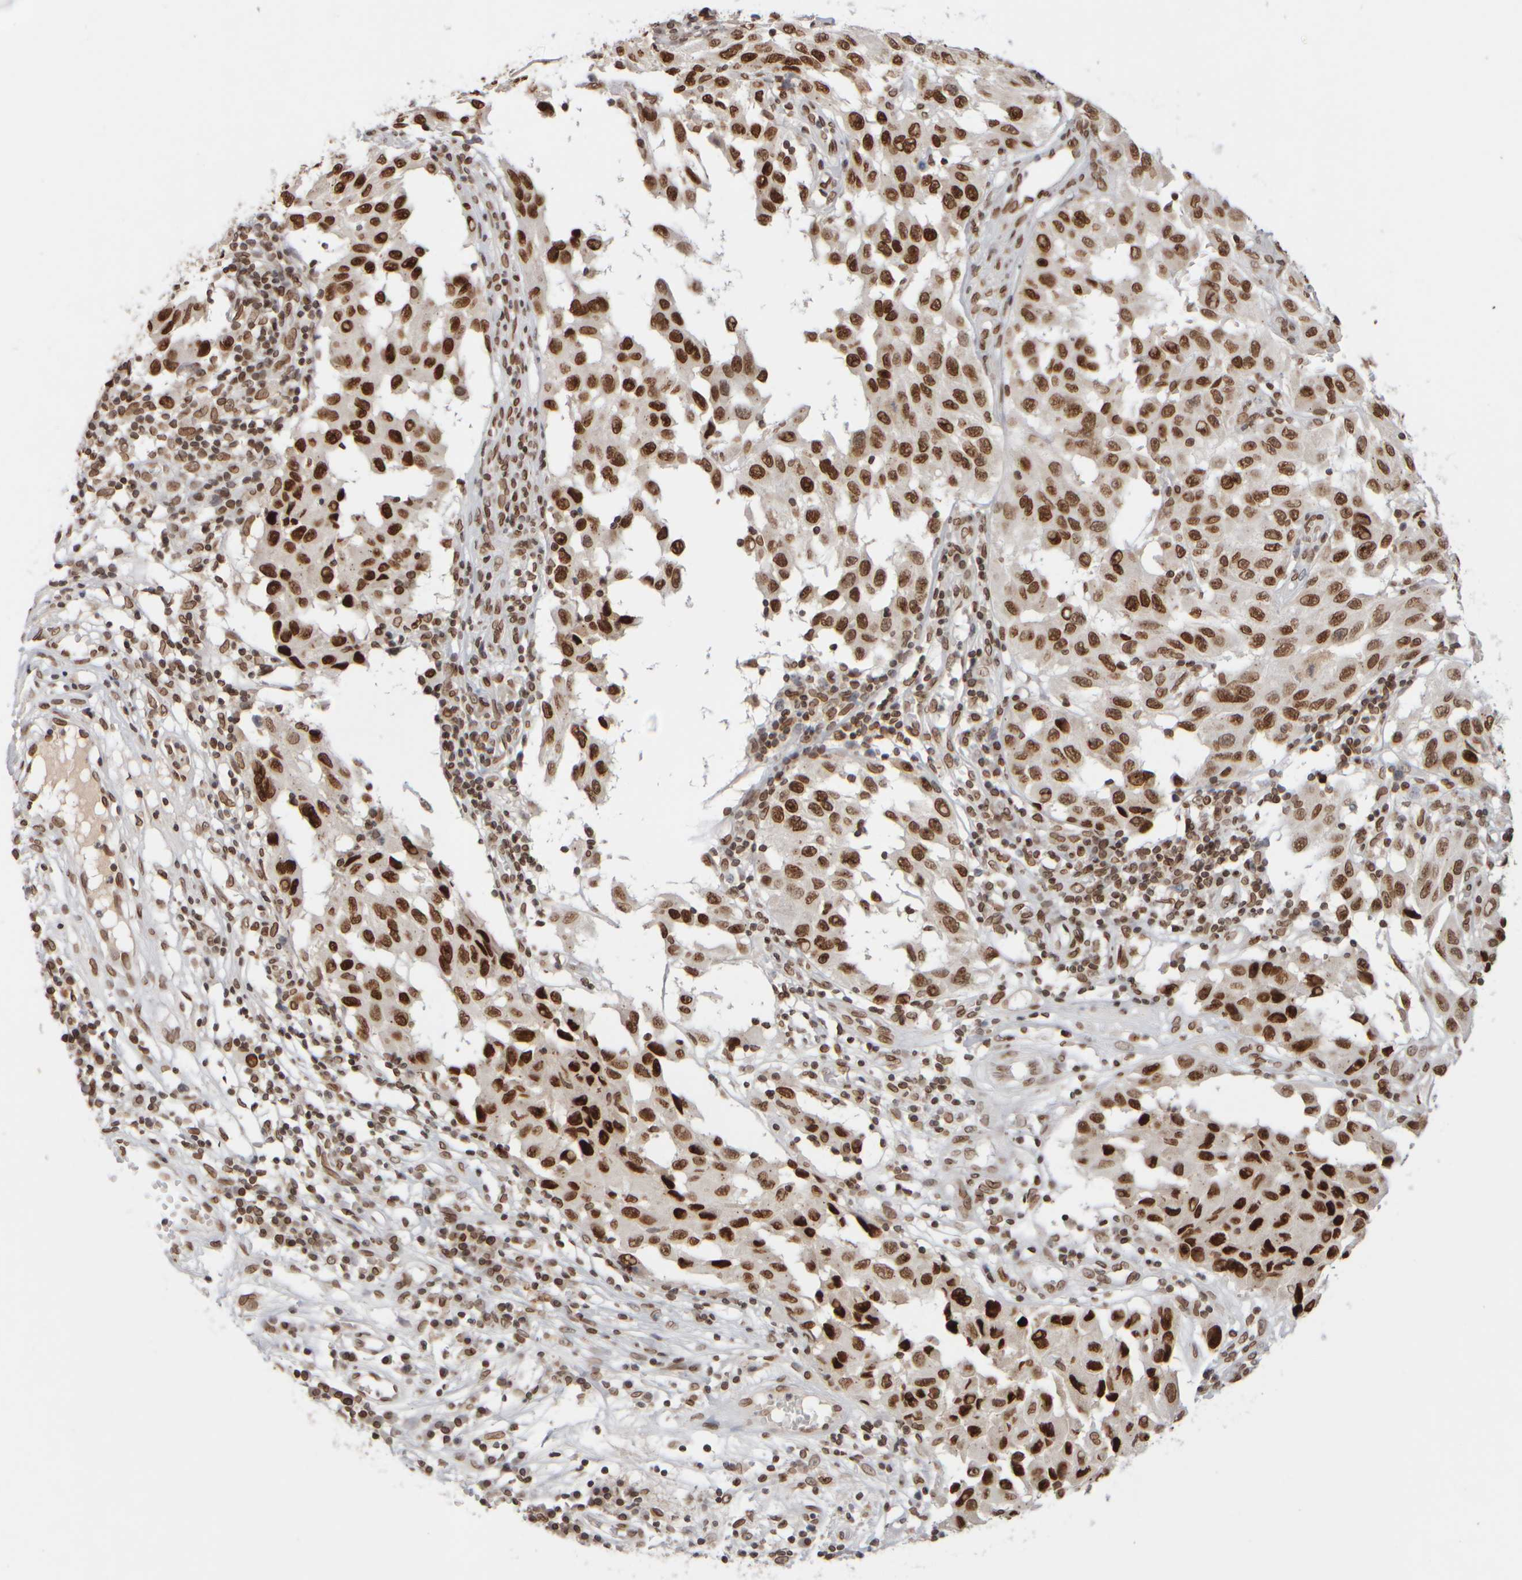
{"staining": {"intensity": "strong", "quantity": ">75%", "location": "nuclear"}, "tissue": "melanoma", "cell_type": "Tumor cells", "image_type": "cancer", "snomed": [{"axis": "morphology", "description": "Malignant melanoma, NOS"}, {"axis": "topography", "description": "Skin"}], "caption": "Malignant melanoma stained with immunohistochemistry displays strong nuclear expression in about >75% of tumor cells. The staining is performed using DAB (3,3'-diaminobenzidine) brown chromogen to label protein expression. The nuclei are counter-stained blue using hematoxylin.", "gene": "ZC3HC1", "patient": {"sex": "male", "age": 30}}